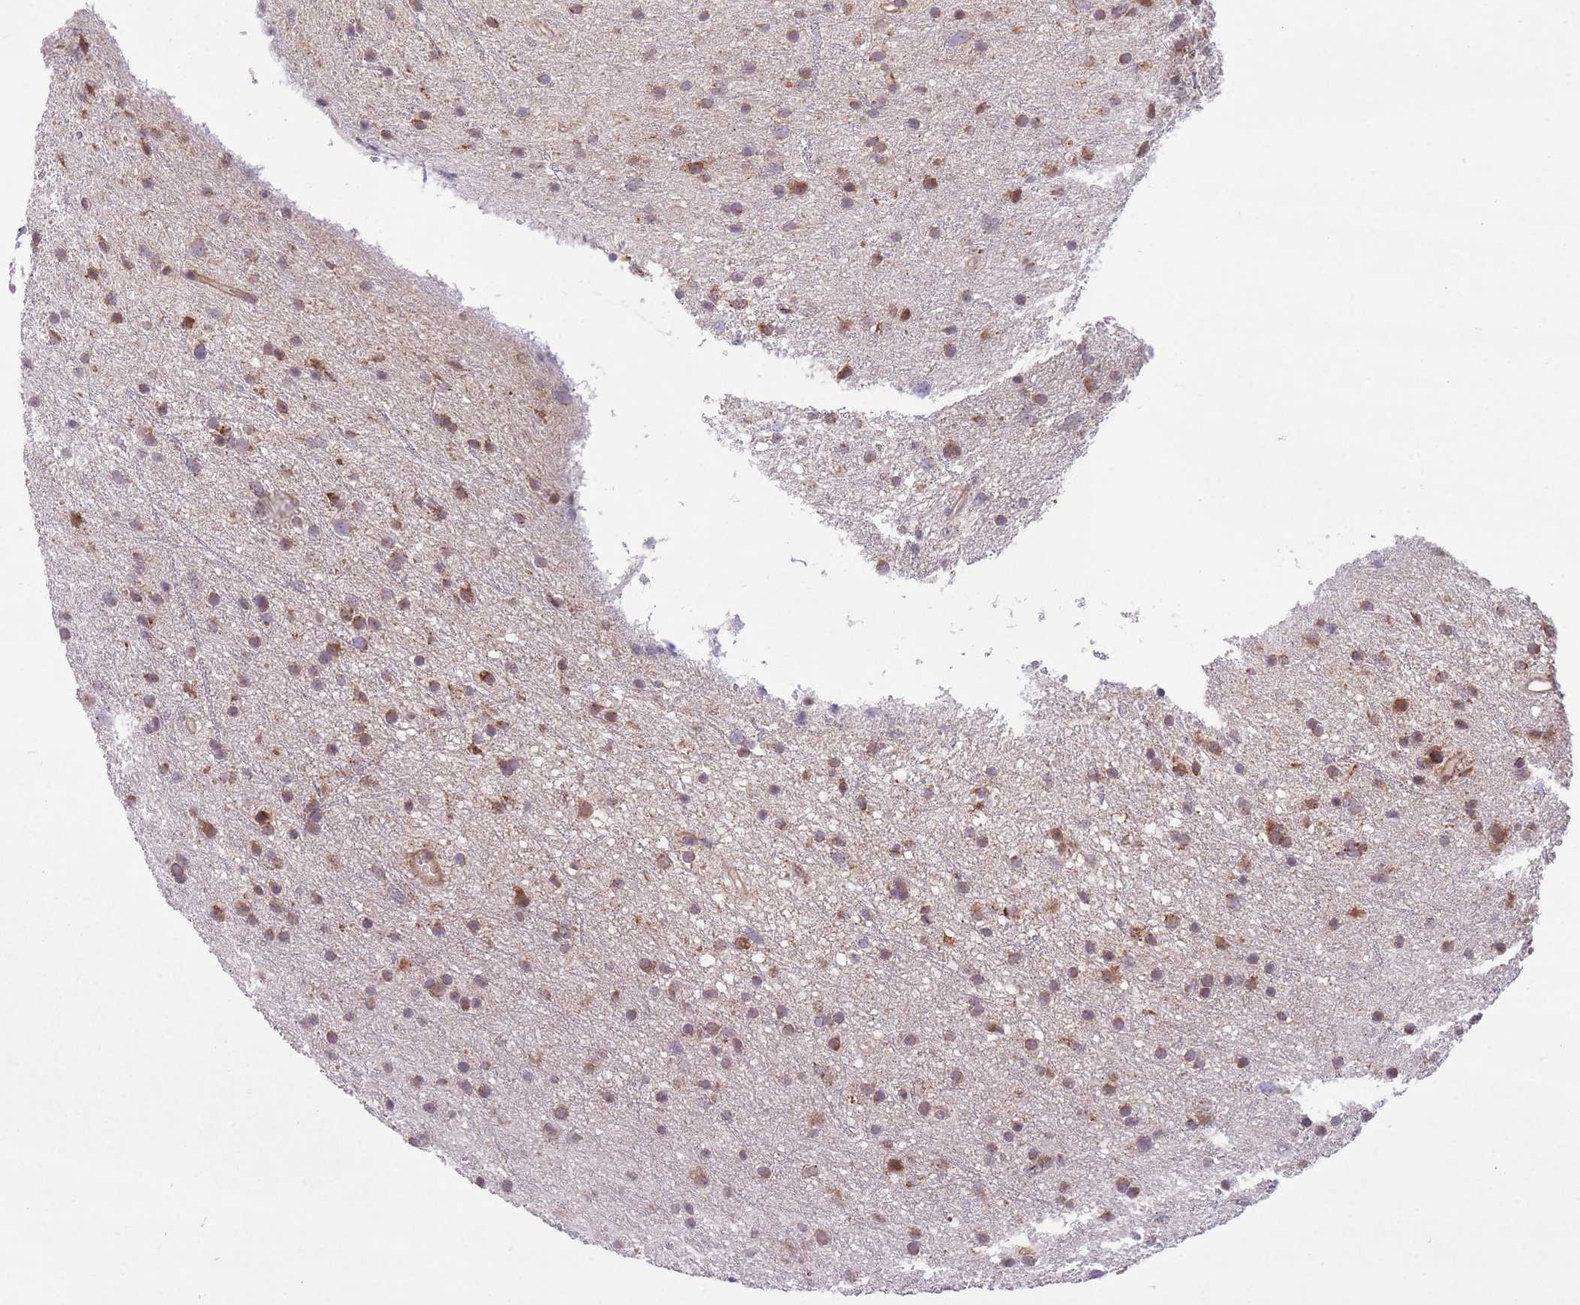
{"staining": {"intensity": "moderate", "quantity": ">75%", "location": "cytoplasmic/membranous"}, "tissue": "glioma", "cell_type": "Tumor cells", "image_type": "cancer", "snomed": [{"axis": "morphology", "description": "Glioma, malignant, Low grade"}, {"axis": "topography", "description": "Cerebral cortex"}], "caption": "High-power microscopy captured an immunohistochemistry photomicrograph of glioma, revealing moderate cytoplasmic/membranous expression in about >75% of tumor cells.", "gene": "TTLL3", "patient": {"sex": "female", "age": 39}}